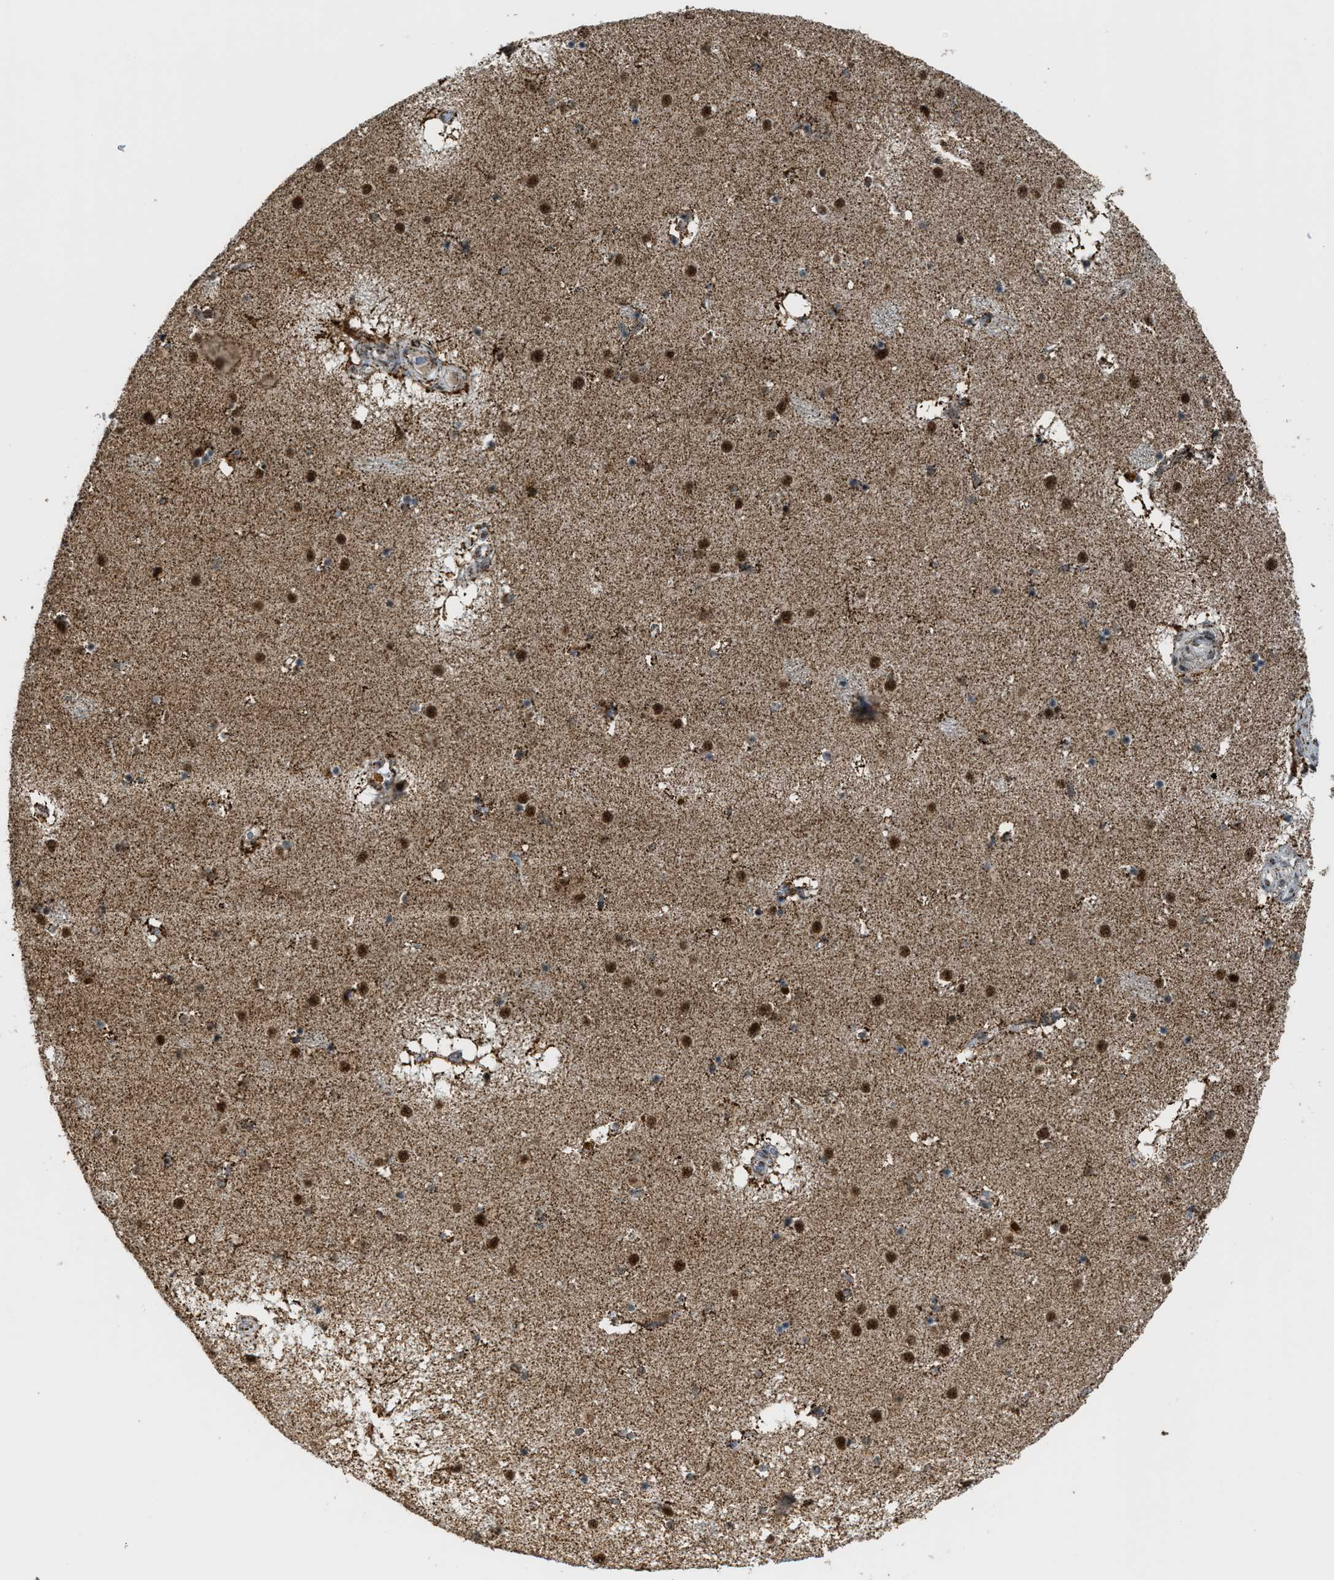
{"staining": {"intensity": "strong", "quantity": "25%-75%", "location": "nuclear"}, "tissue": "caudate", "cell_type": "Glial cells", "image_type": "normal", "snomed": [{"axis": "morphology", "description": "Normal tissue, NOS"}, {"axis": "topography", "description": "Lateral ventricle wall"}], "caption": "The image demonstrates immunohistochemical staining of benign caudate. There is strong nuclear positivity is seen in approximately 25%-75% of glial cells.", "gene": "HIBADH", "patient": {"sex": "male", "age": 70}}